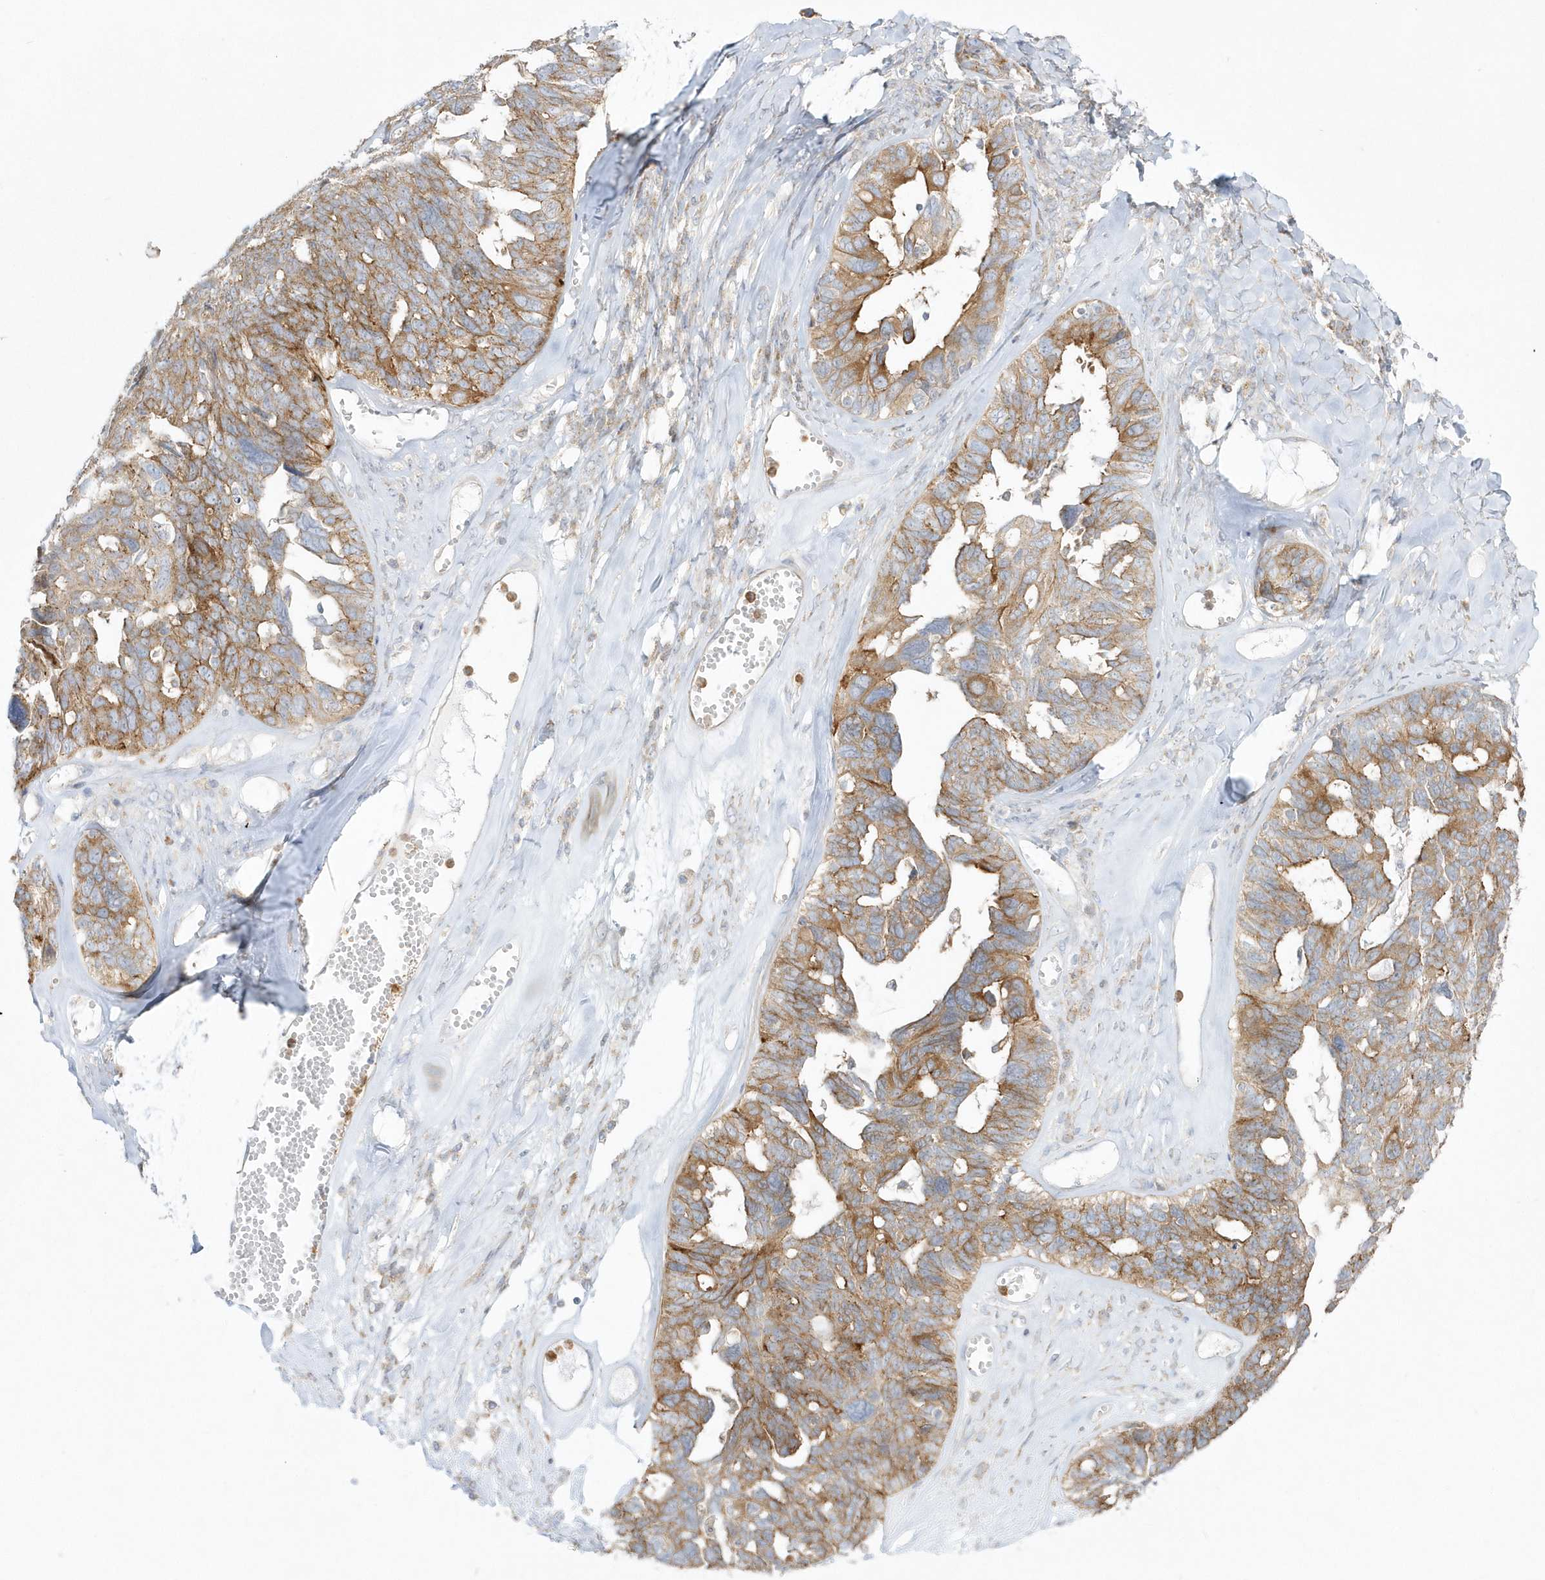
{"staining": {"intensity": "moderate", "quantity": ">75%", "location": "cytoplasmic/membranous"}, "tissue": "ovarian cancer", "cell_type": "Tumor cells", "image_type": "cancer", "snomed": [{"axis": "morphology", "description": "Cystadenocarcinoma, serous, NOS"}, {"axis": "topography", "description": "Ovary"}], "caption": "Immunohistochemistry histopathology image of ovarian cancer stained for a protein (brown), which shows medium levels of moderate cytoplasmic/membranous staining in about >75% of tumor cells.", "gene": "DNAJC18", "patient": {"sex": "female", "age": 79}}